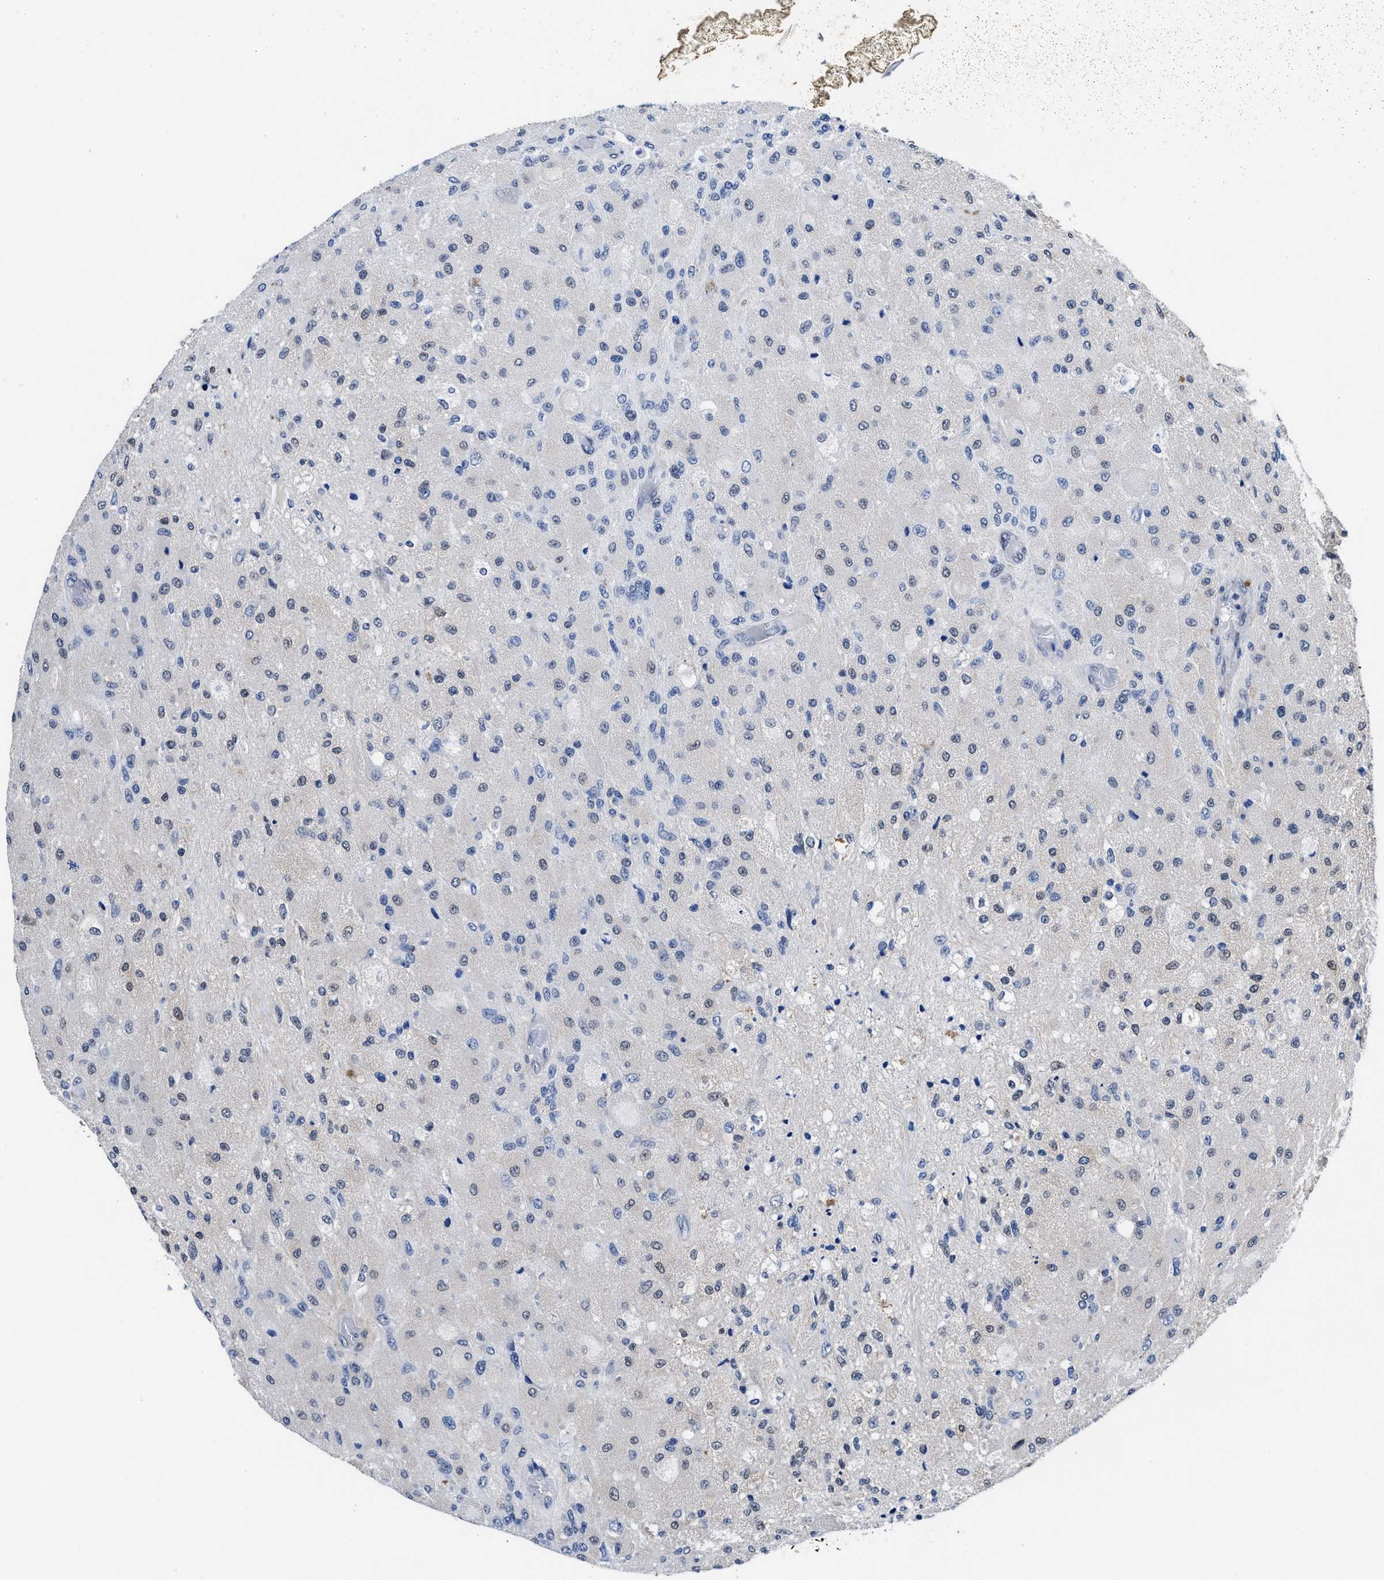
{"staining": {"intensity": "weak", "quantity": "<25%", "location": "nuclear"}, "tissue": "glioma", "cell_type": "Tumor cells", "image_type": "cancer", "snomed": [{"axis": "morphology", "description": "Normal tissue, NOS"}, {"axis": "morphology", "description": "Glioma, malignant, High grade"}, {"axis": "topography", "description": "Cerebral cortex"}], "caption": "This photomicrograph is of high-grade glioma (malignant) stained with IHC to label a protein in brown with the nuclei are counter-stained blue. There is no expression in tumor cells. (DAB (3,3'-diaminobenzidine) IHC visualized using brightfield microscopy, high magnification).", "gene": "ACLY", "patient": {"sex": "male", "age": 77}}